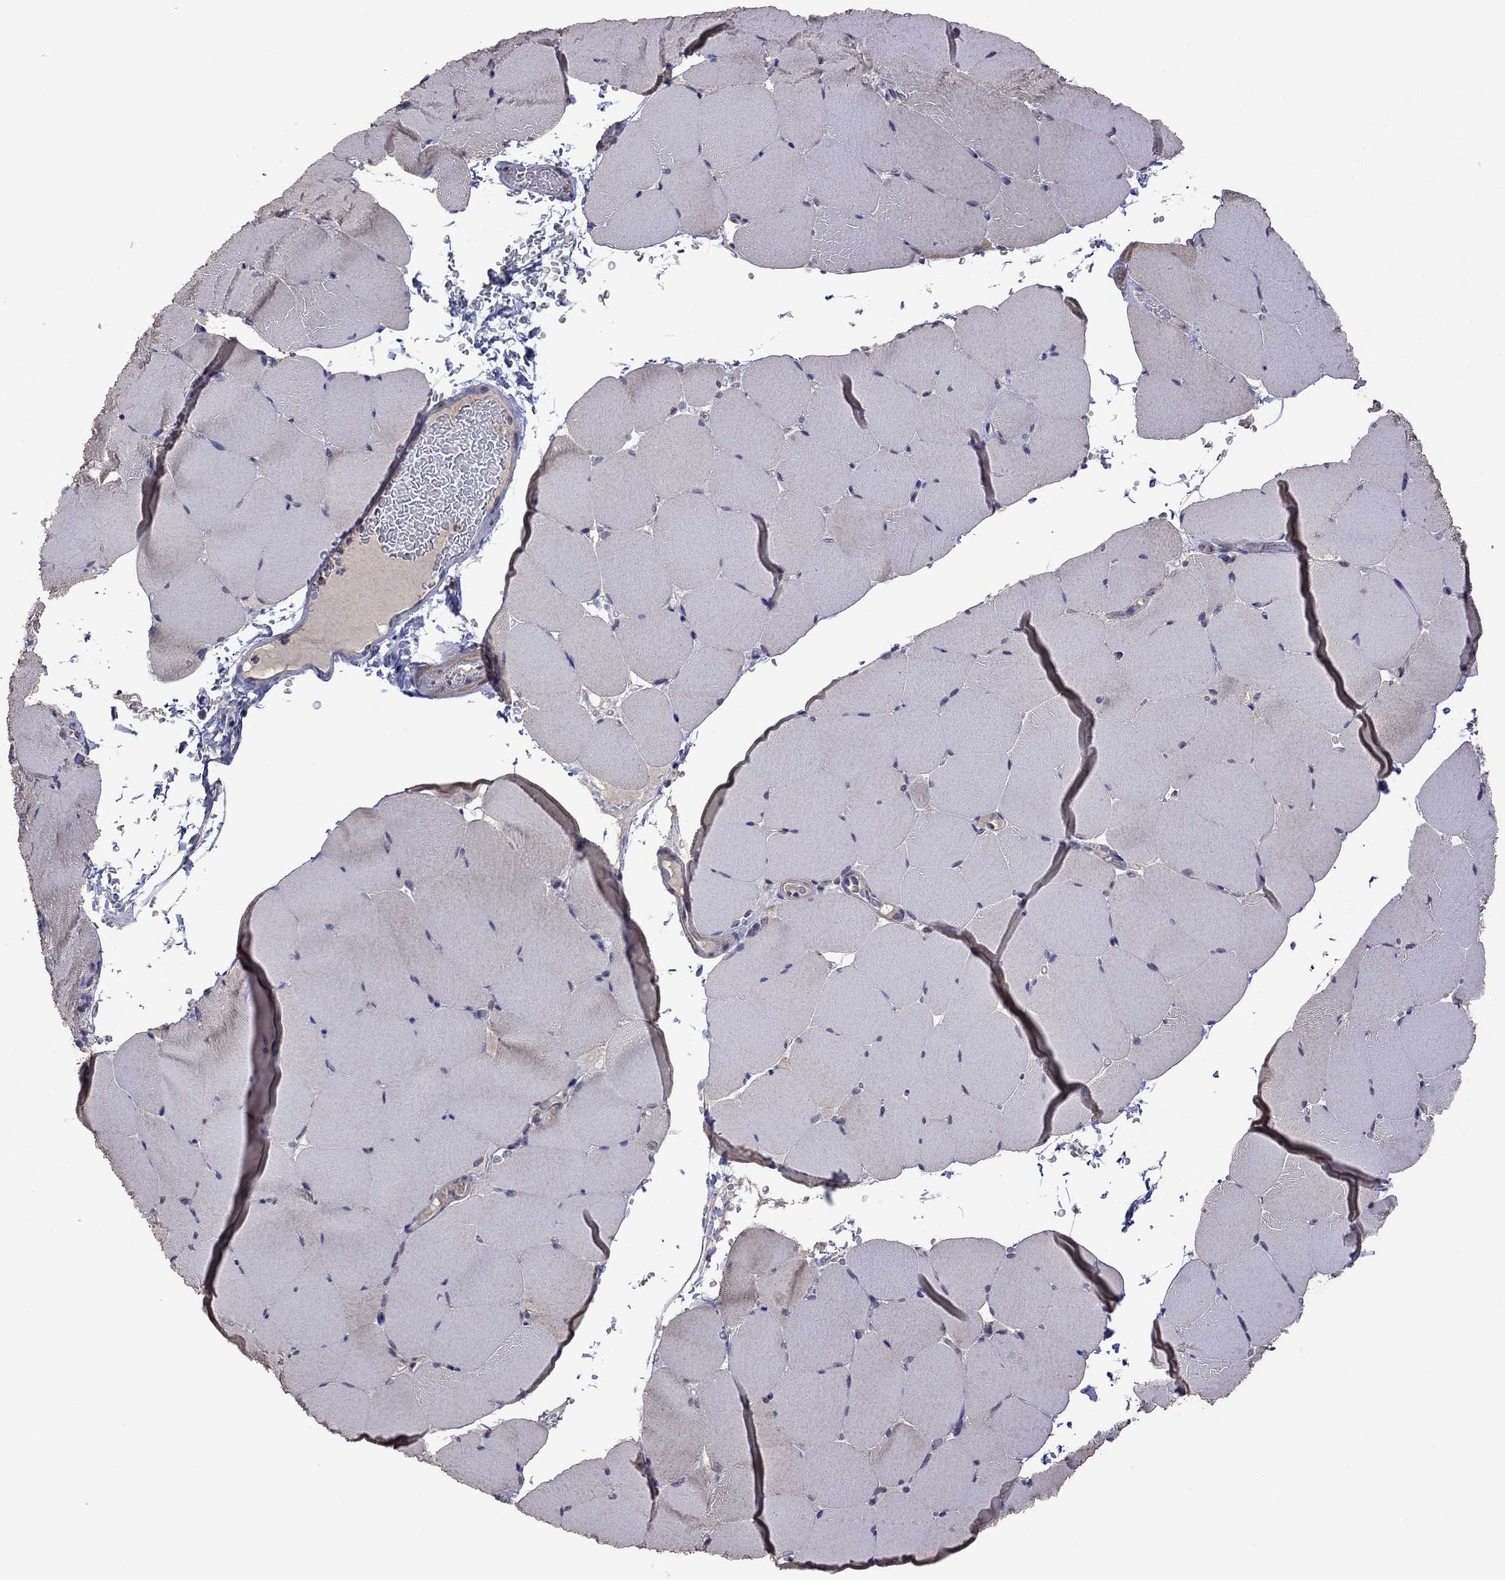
{"staining": {"intensity": "weak", "quantity": "25%-75%", "location": "cytoplasmic/membranous"}, "tissue": "skeletal muscle", "cell_type": "Myocytes", "image_type": "normal", "snomed": [{"axis": "morphology", "description": "Normal tissue, NOS"}, {"axis": "topography", "description": "Skeletal muscle"}], "caption": "Immunohistochemistry of normal skeletal muscle exhibits low levels of weak cytoplasmic/membranous staining in about 25%-75% of myocytes. Nuclei are stained in blue.", "gene": "TSNARE1", "patient": {"sex": "female", "age": 37}}